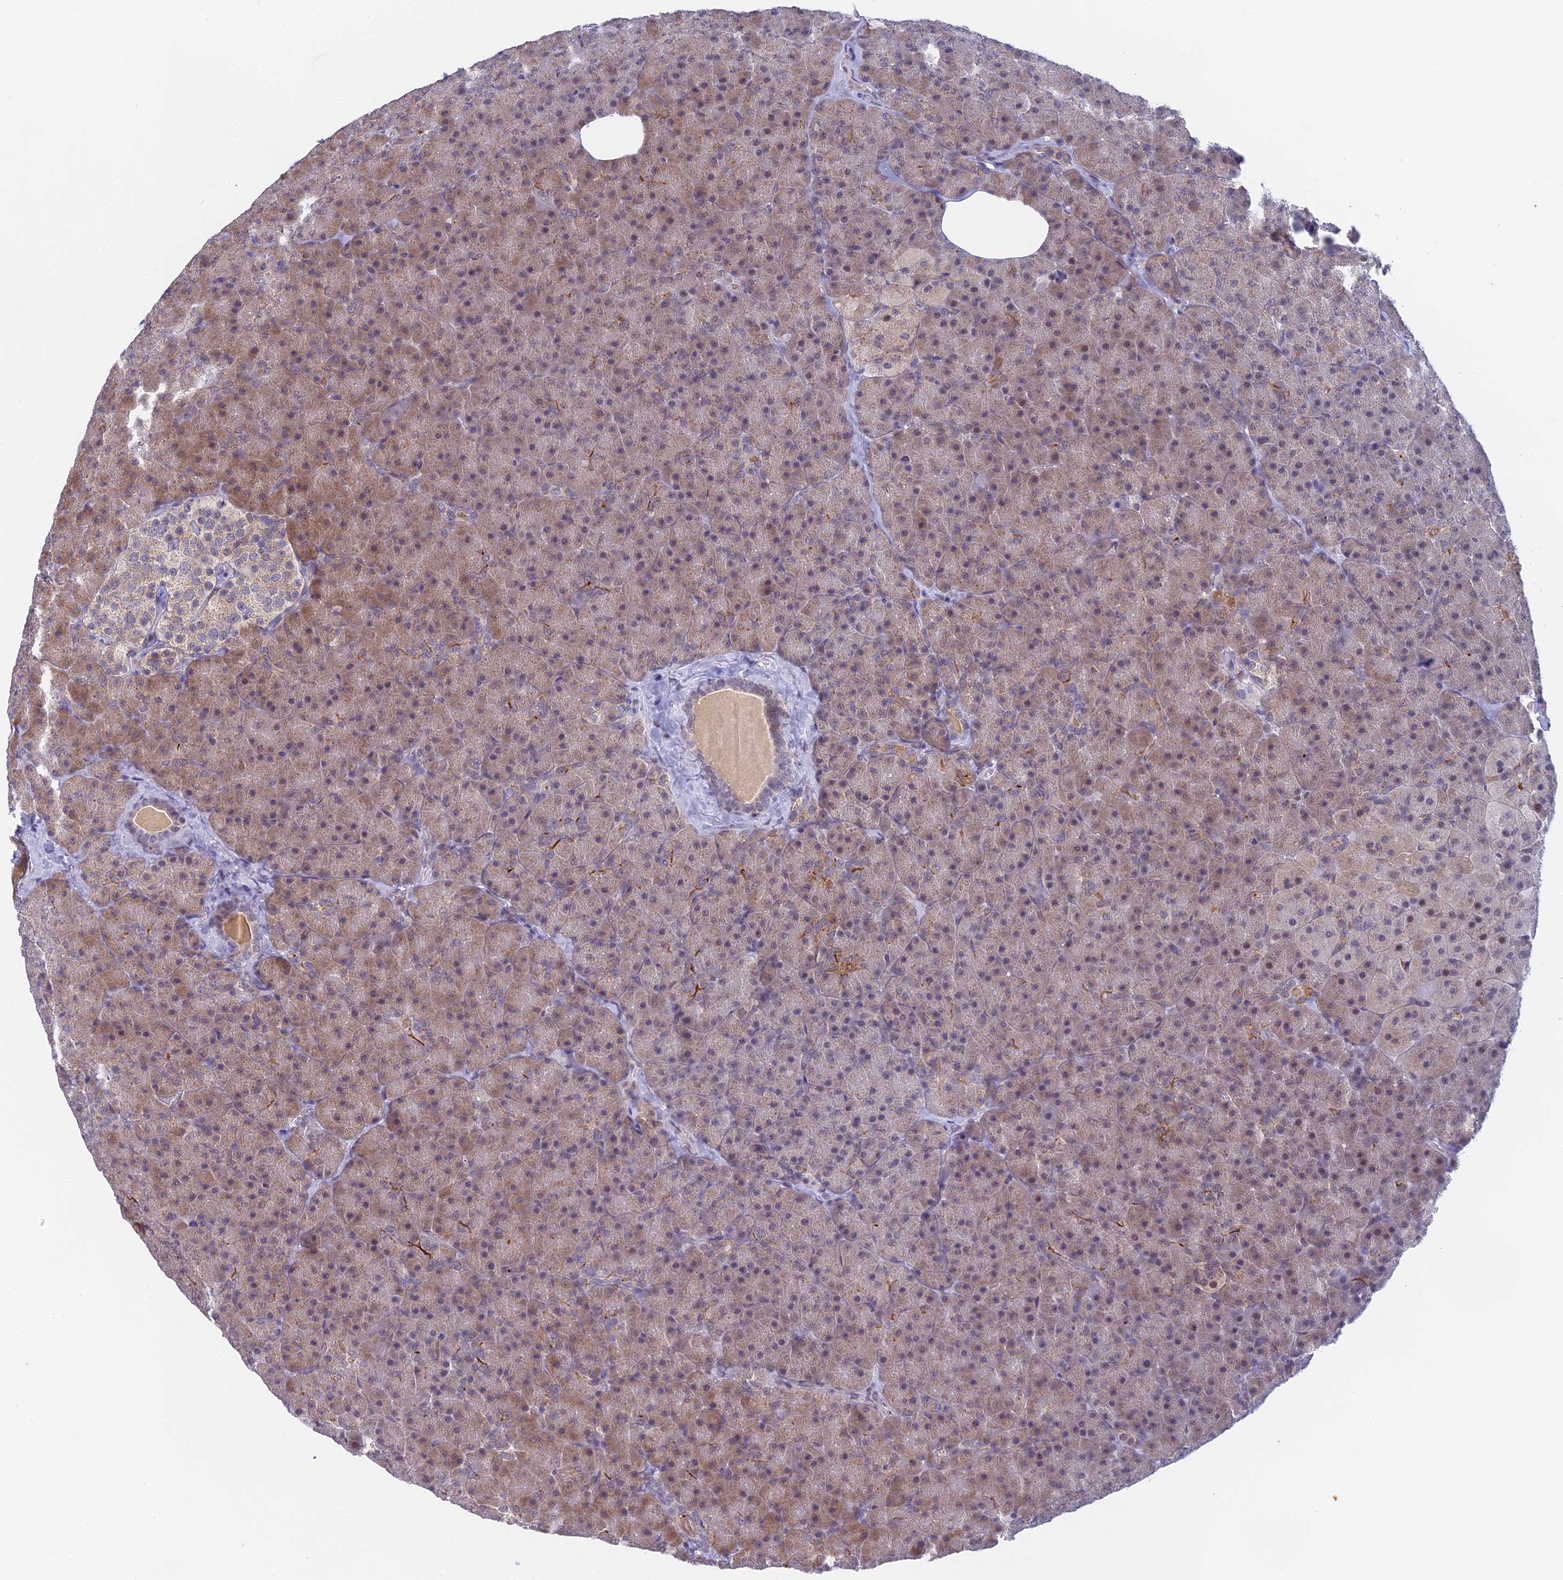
{"staining": {"intensity": "moderate", "quantity": ">75%", "location": "cytoplasmic/membranous,nuclear"}, "tissue": "pancreas", "cell_type": "Exocrine glandular cells", "image_type": "normal", "snomed": [{"axis": "morphology", "description": "Normal tissue, NOS"}, {"axis": "topography", "description": "Pancreas"}], "caption": "A brown stain shows moderate cytoplasmic/membranous,nuclear positivity of a protein in exocrine glandular cells of normal human pancreas. The staining was performed using DAB (3,3'-diaminobenzidine) to visualize the protein expression in brown, while the nuclei were stained in blue with hematoxylin (Magnification: 20x).", "gene": "MRPL17", "patient": {"sex": "male", "age": 36}}